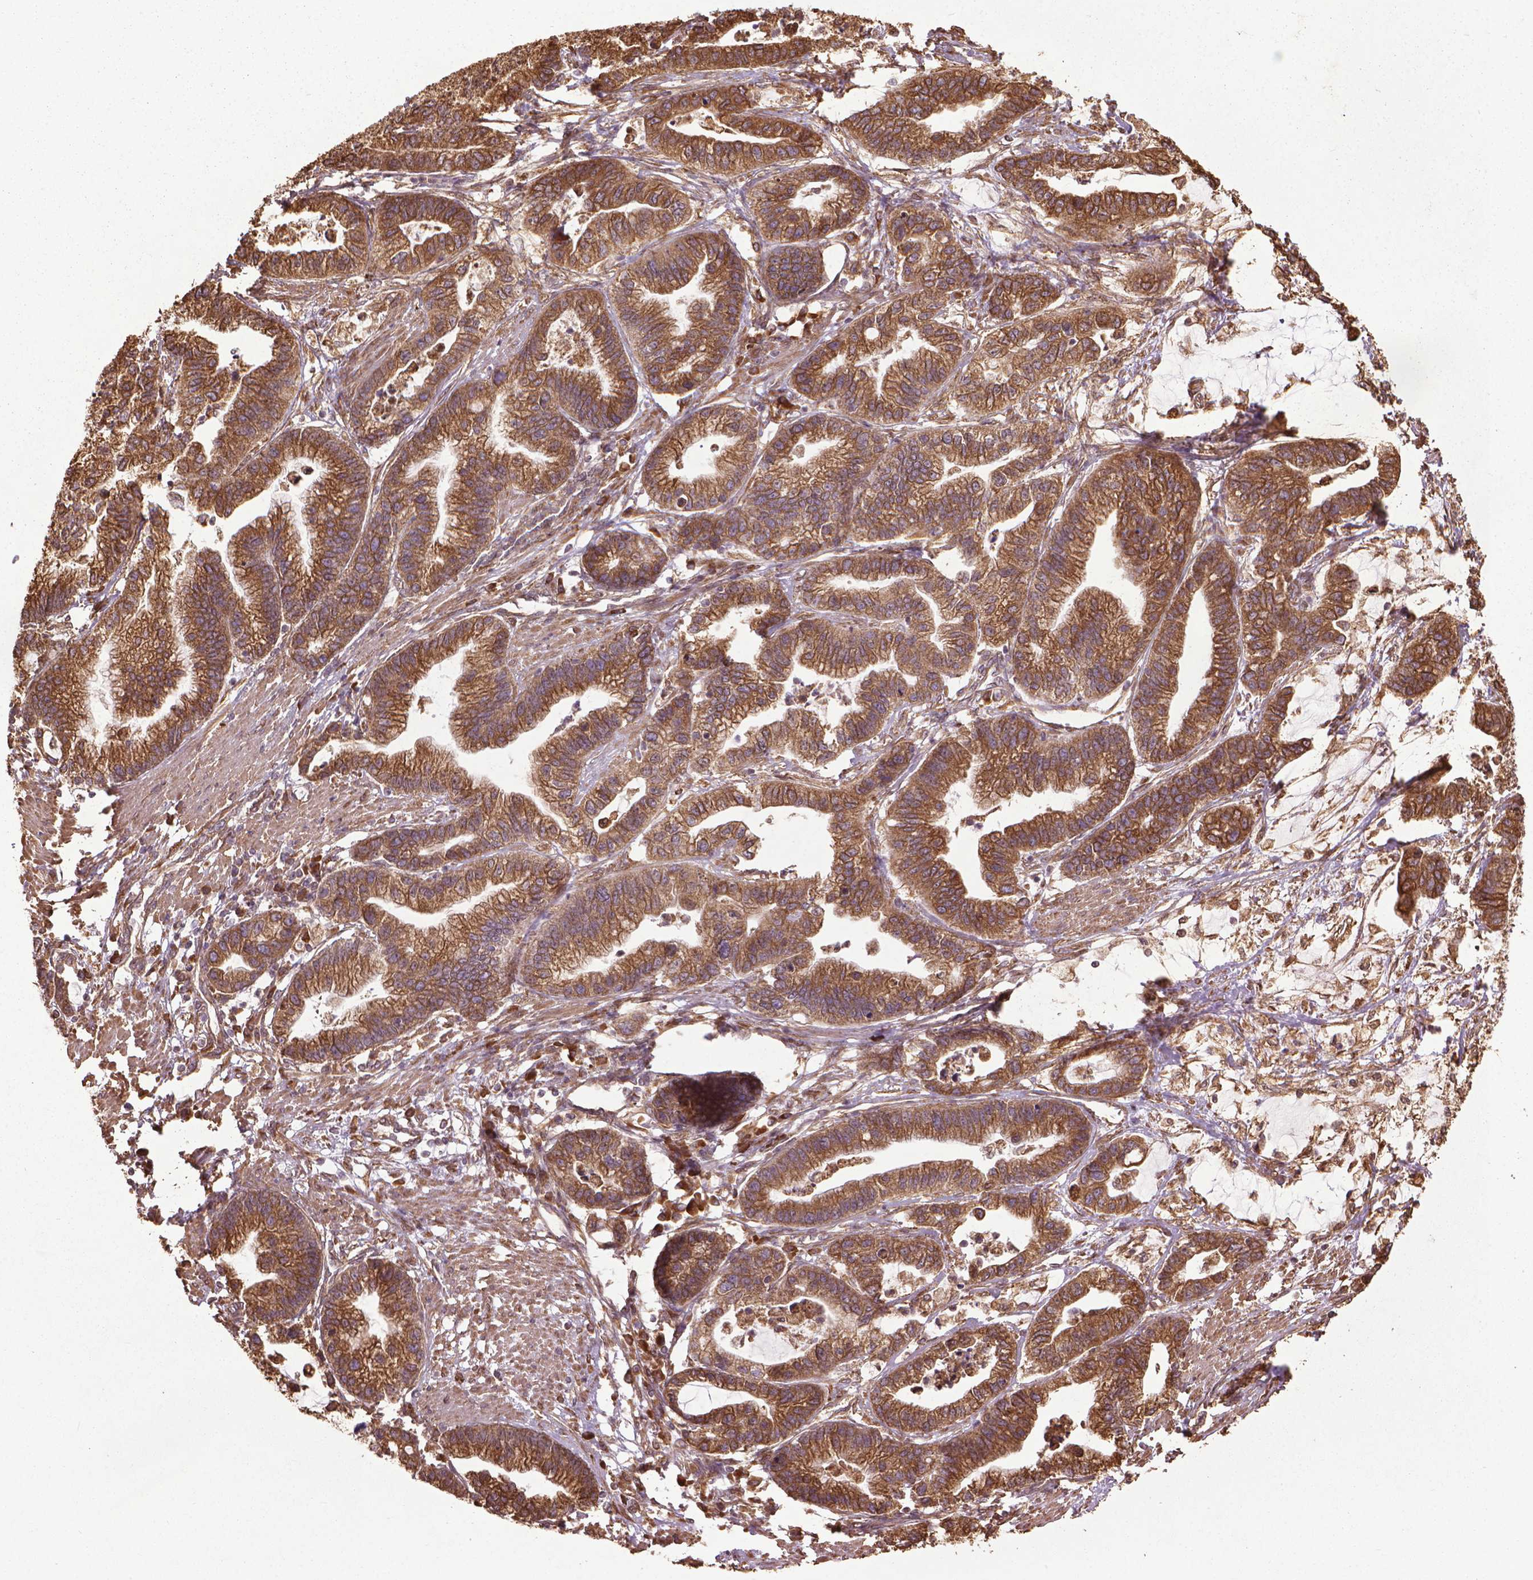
{"staining": {"intensity": "strong", "quantity": ">75%", "location": "cytoplasmic/membranous"}, "tissue": "stomach cancer", "cell_type": "Tumor cells", "image_type": "cancer", "snomed": [{"axis": "morphology", "description": "Adenocarcinoma, NOS"}, {"axis": "topography", "description": "Stomach"}], "caption": "Immunohistochemical staining of stomach cancer (adenocarcinoma) shows high levels of strong cytoplasmic/membranous positivity in approximately >75% of tumor cells.", "gene": "GAS1", "patient": {"sex": "male", "age": 83}}